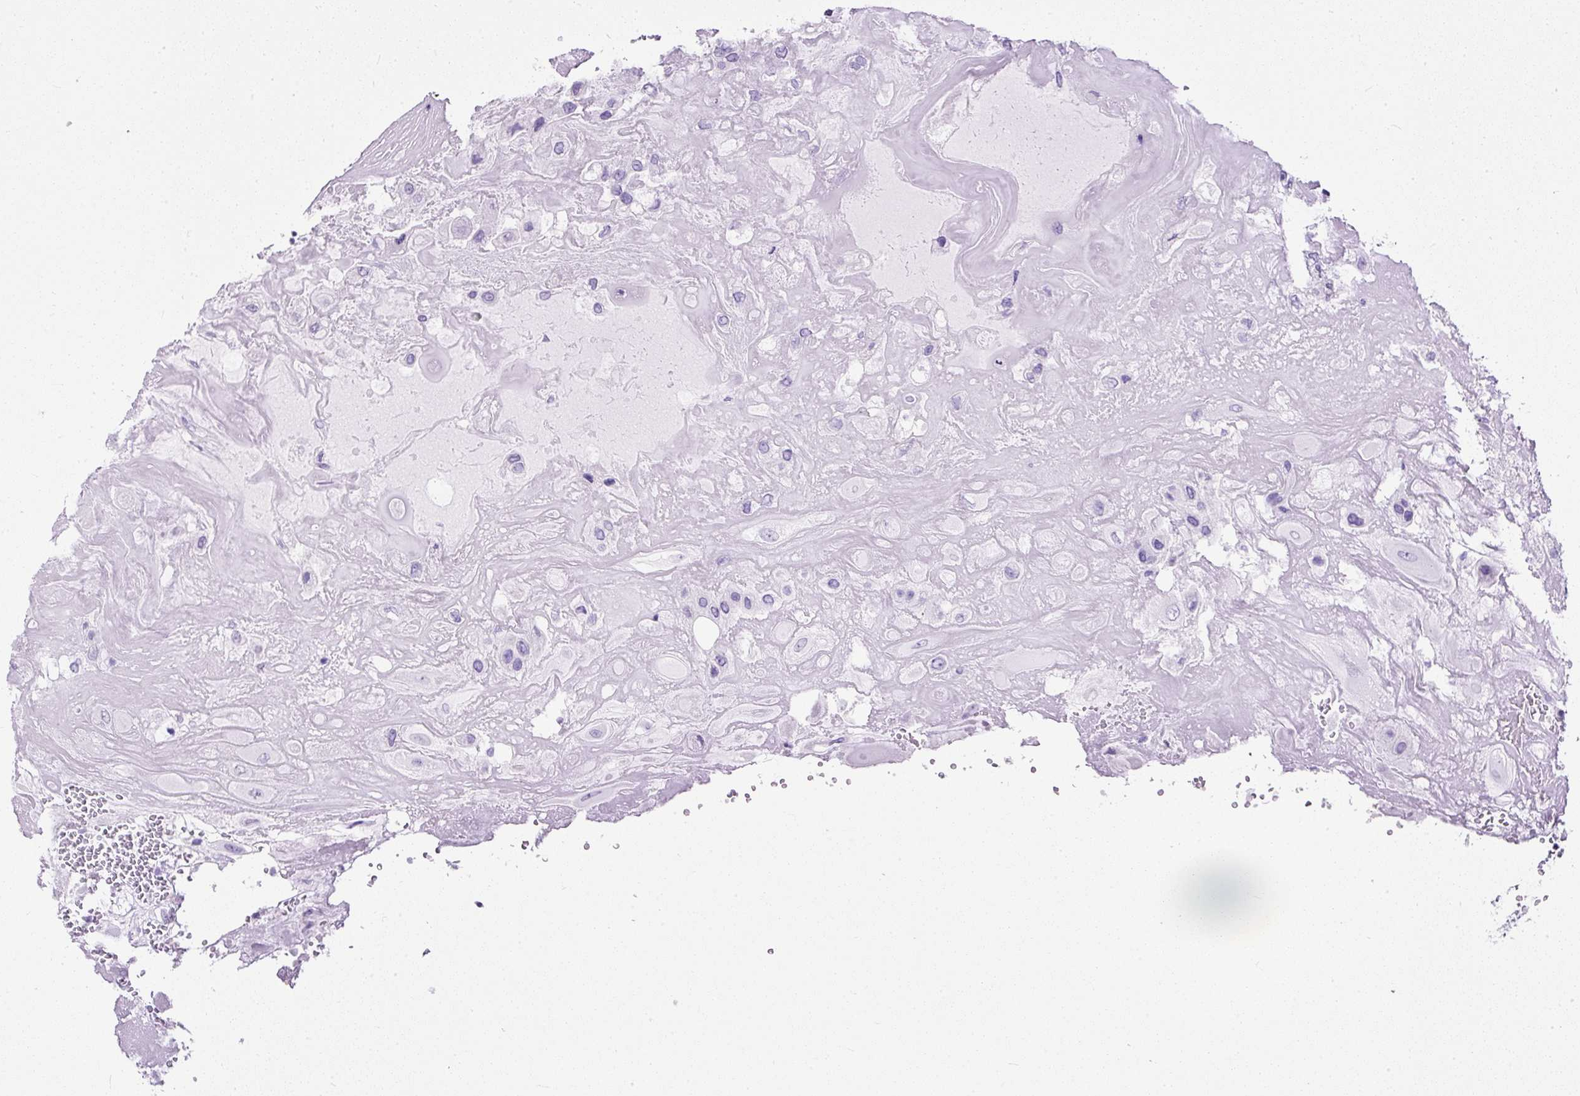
{"staining": {"intensity": "negative", "quantity": "none", "location": "none"}, "tissue": "placenta", "cell_type": "Decidual cells", "image_type": "normal", "snomed": [{"axis": "morphology", "description": "Normal tissue, NOS"}, {"axis": "topography", "description": "Placenta"}], "caption": "The image reveals no significant staining in decidual cells of placenta. (Stains: DAB IHC with hematoxylin counter stain, Microscopy: brightfield microscopy at high magnification).", "gene": "NTS", "patient": {"sex": "female", "age": 32}}